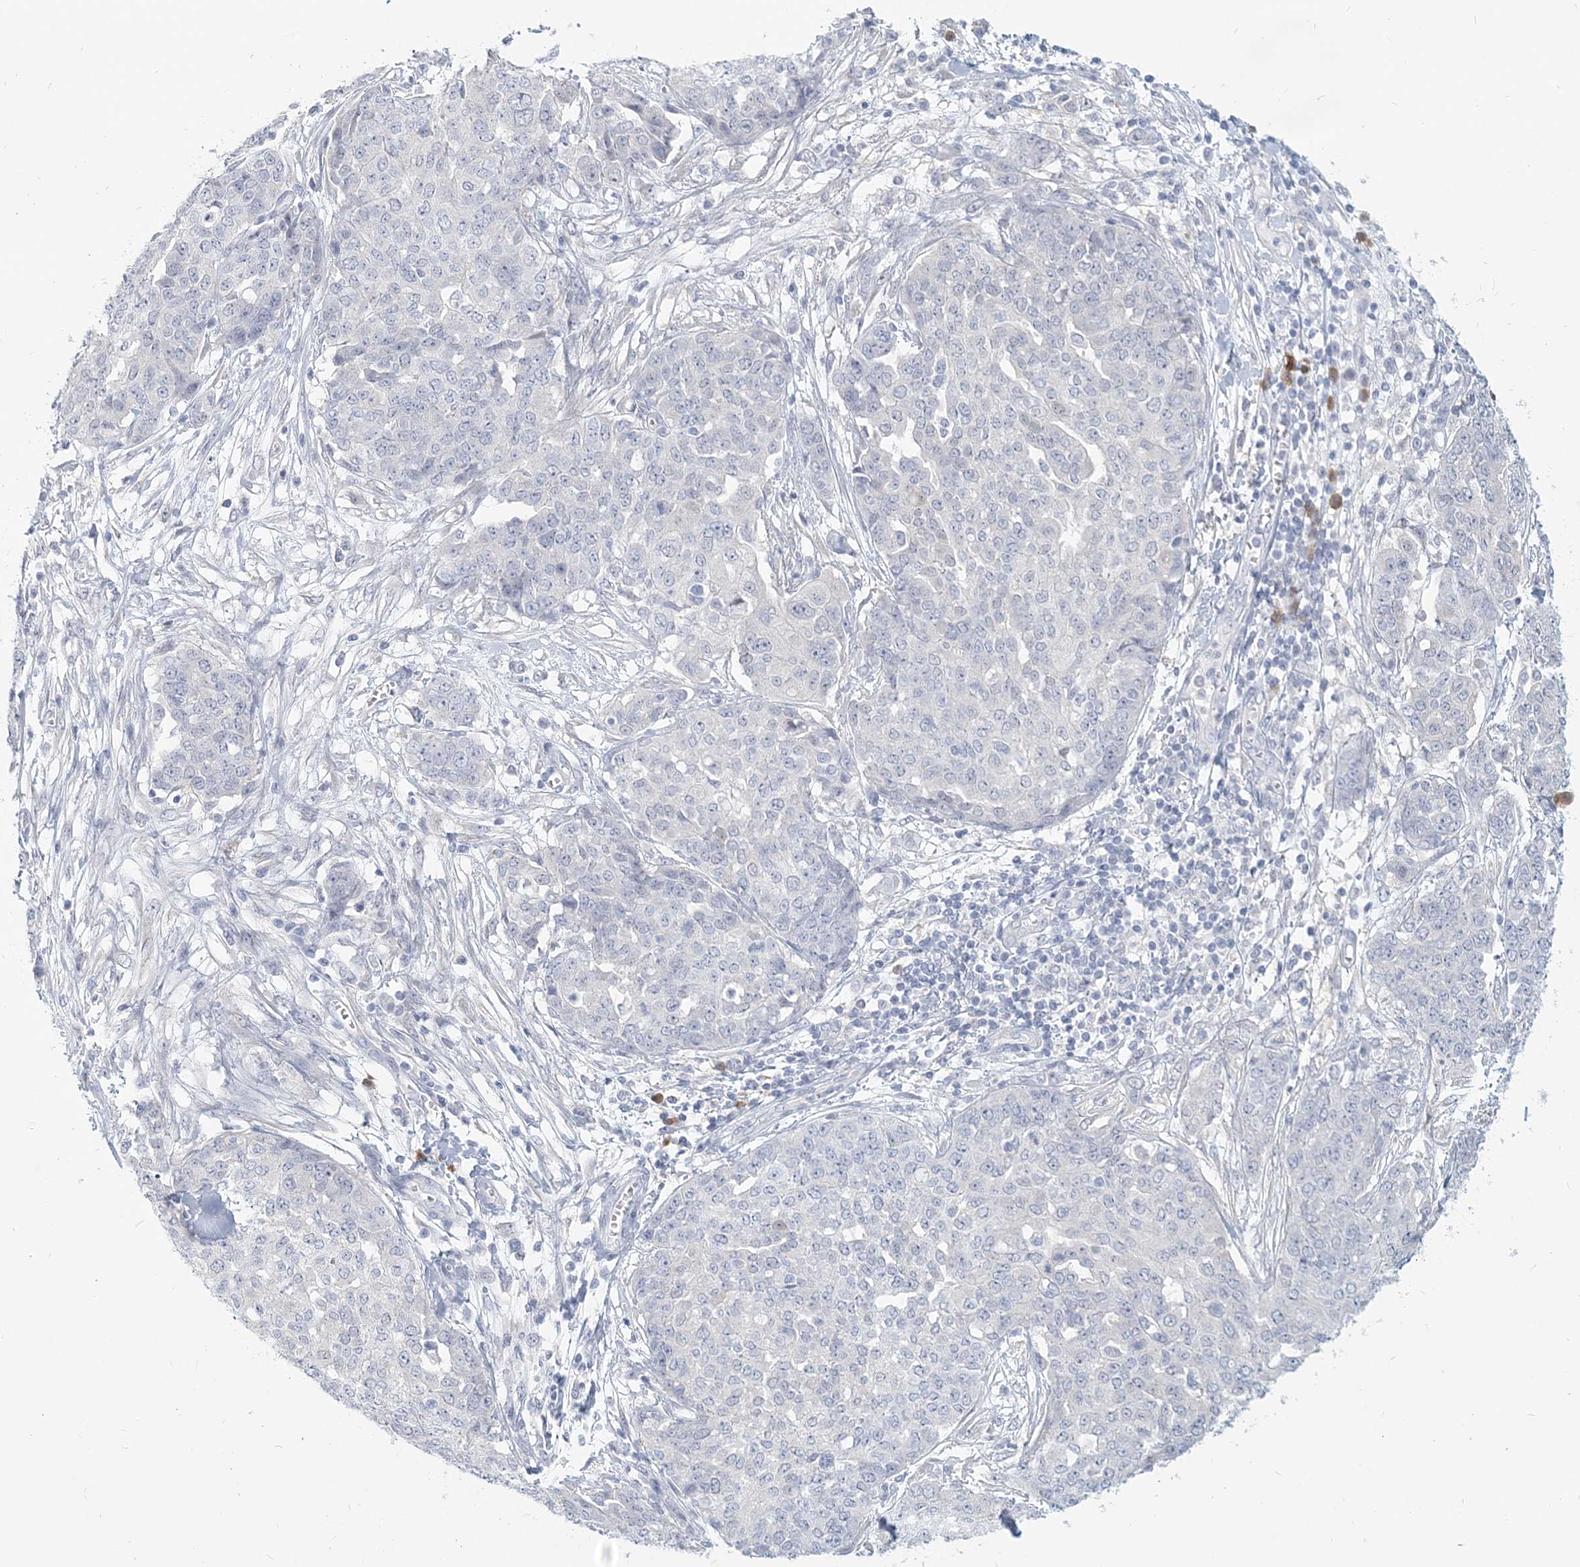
{"staining": {"intensity": "negative", "quantity": "none", "location": "none"}, "tissue": "ovarian cancer", "cell_type": "Tumor cells", "image_type": "cancer", "snomed": [{"axis": "morphology", "description": "Cystadenocarcinoma, serous, NOS"}, {"axis": "topography", "description": "Soft tissue"}, {"axis": "topography", "description": "Ovary"}], "caption": "DAB (3,3'-diaminobenzidine) immunohistochemical staining of human ovarian serous cystadenocarcinoma reveals no significant positivity in tumor cells.", "gene": "GMPPA", "patient": {"sex": "female", "age": 57}}